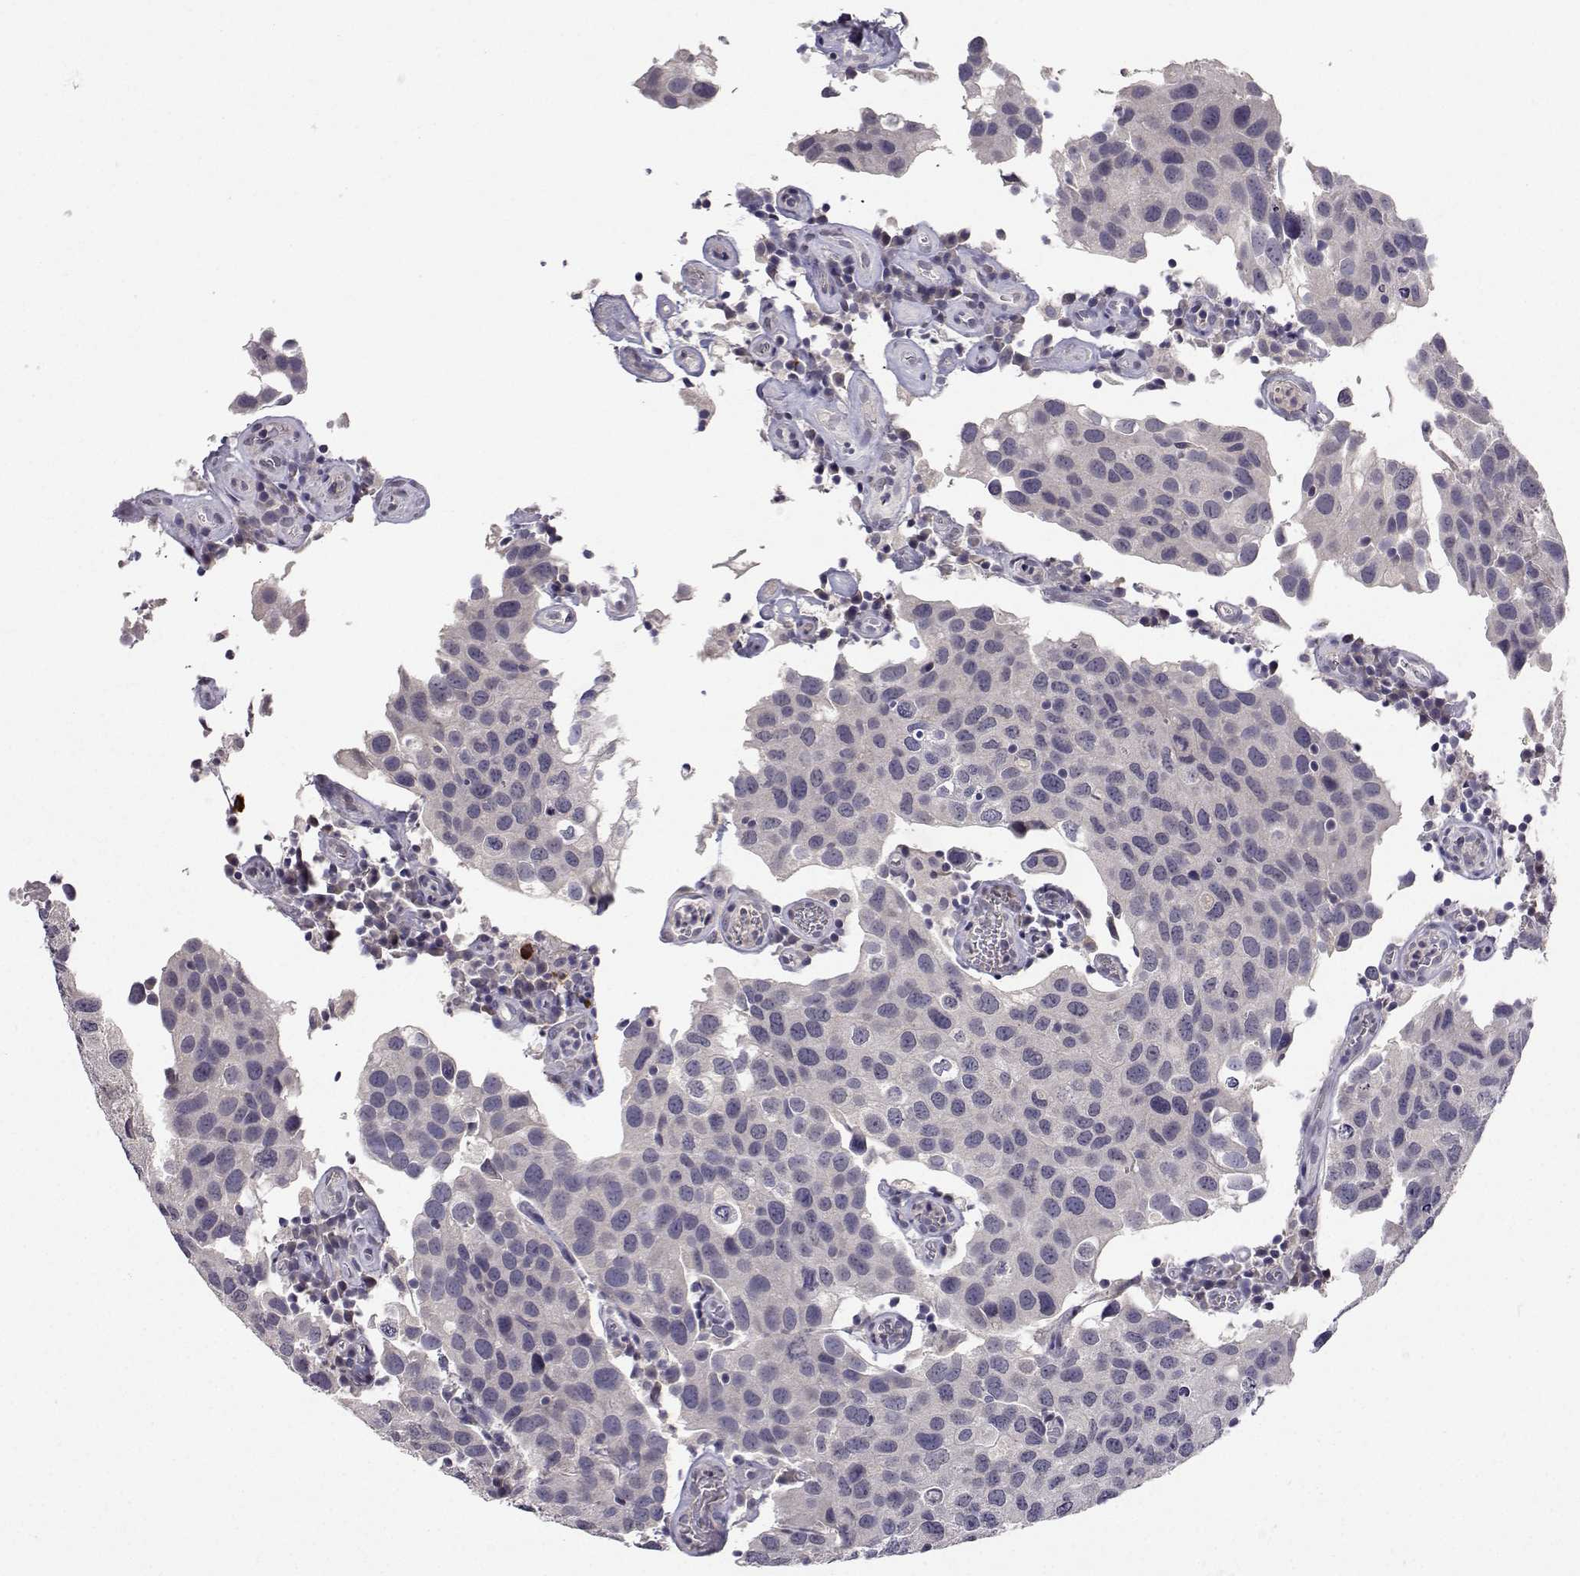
{"staining": {"intensity": "negative", "quantity": "none", "location": "none"}, "tissue": "urothelial cancer", "cell_type": "Tumor cells", "image_type": "cancer", "snomed": [{"axis": "morphology", "description": "Urothelial carcinoma, High grade"}, {"axis": "topography", "description": "Urinary bladder"}], "caption": "DAB immunohistochemical staining of human urothelial cancer displays no significant staining in tumor cells.", "gene": "SLC6A3", "patient": {"sex": "male", "age": 79}}